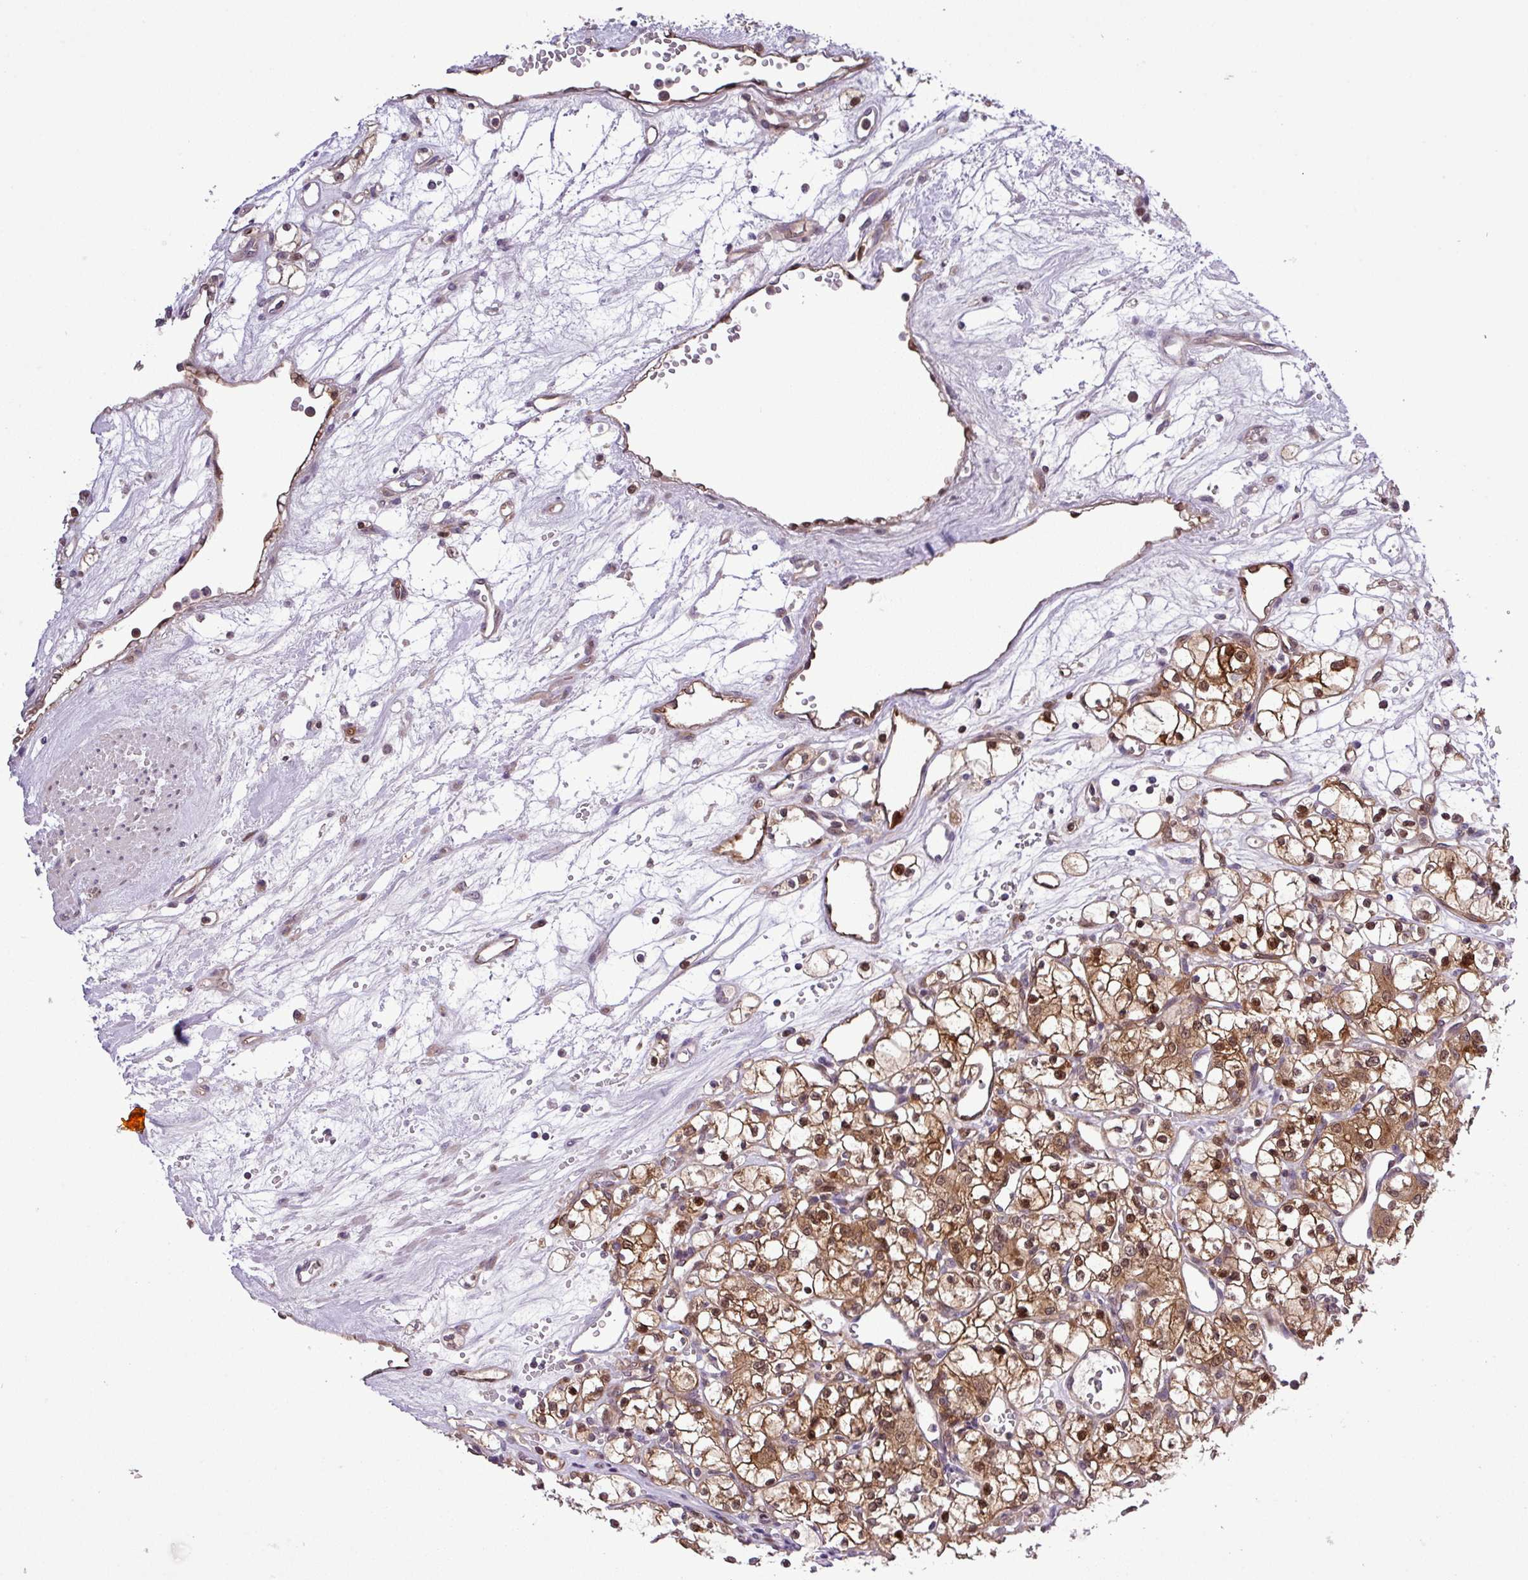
{"staining": {"intensity": "moderate", "quantity": ">75%", "location": "cytoplasmic/membranous,nuclear"}, "tissue": "renal cancer", "cell_type": "Tumor cells", "image_type": "cancer", "snomed": [{"axis": "morphology", "description": "Adenocarcinoma, NOS"}, {"axis": "topography", "description": "Kidney"}], "caption": "Immunohistochemistry (DAB) staining of human renal adenocarcinoma reveals moderate cytoplasmic/membranous and nuclear protein expression in approximately >75% of tumor cells. Nuclei are stained in blue.", "gene": "CARHSP1", "patient": {"sex": "female", "age": 59}}